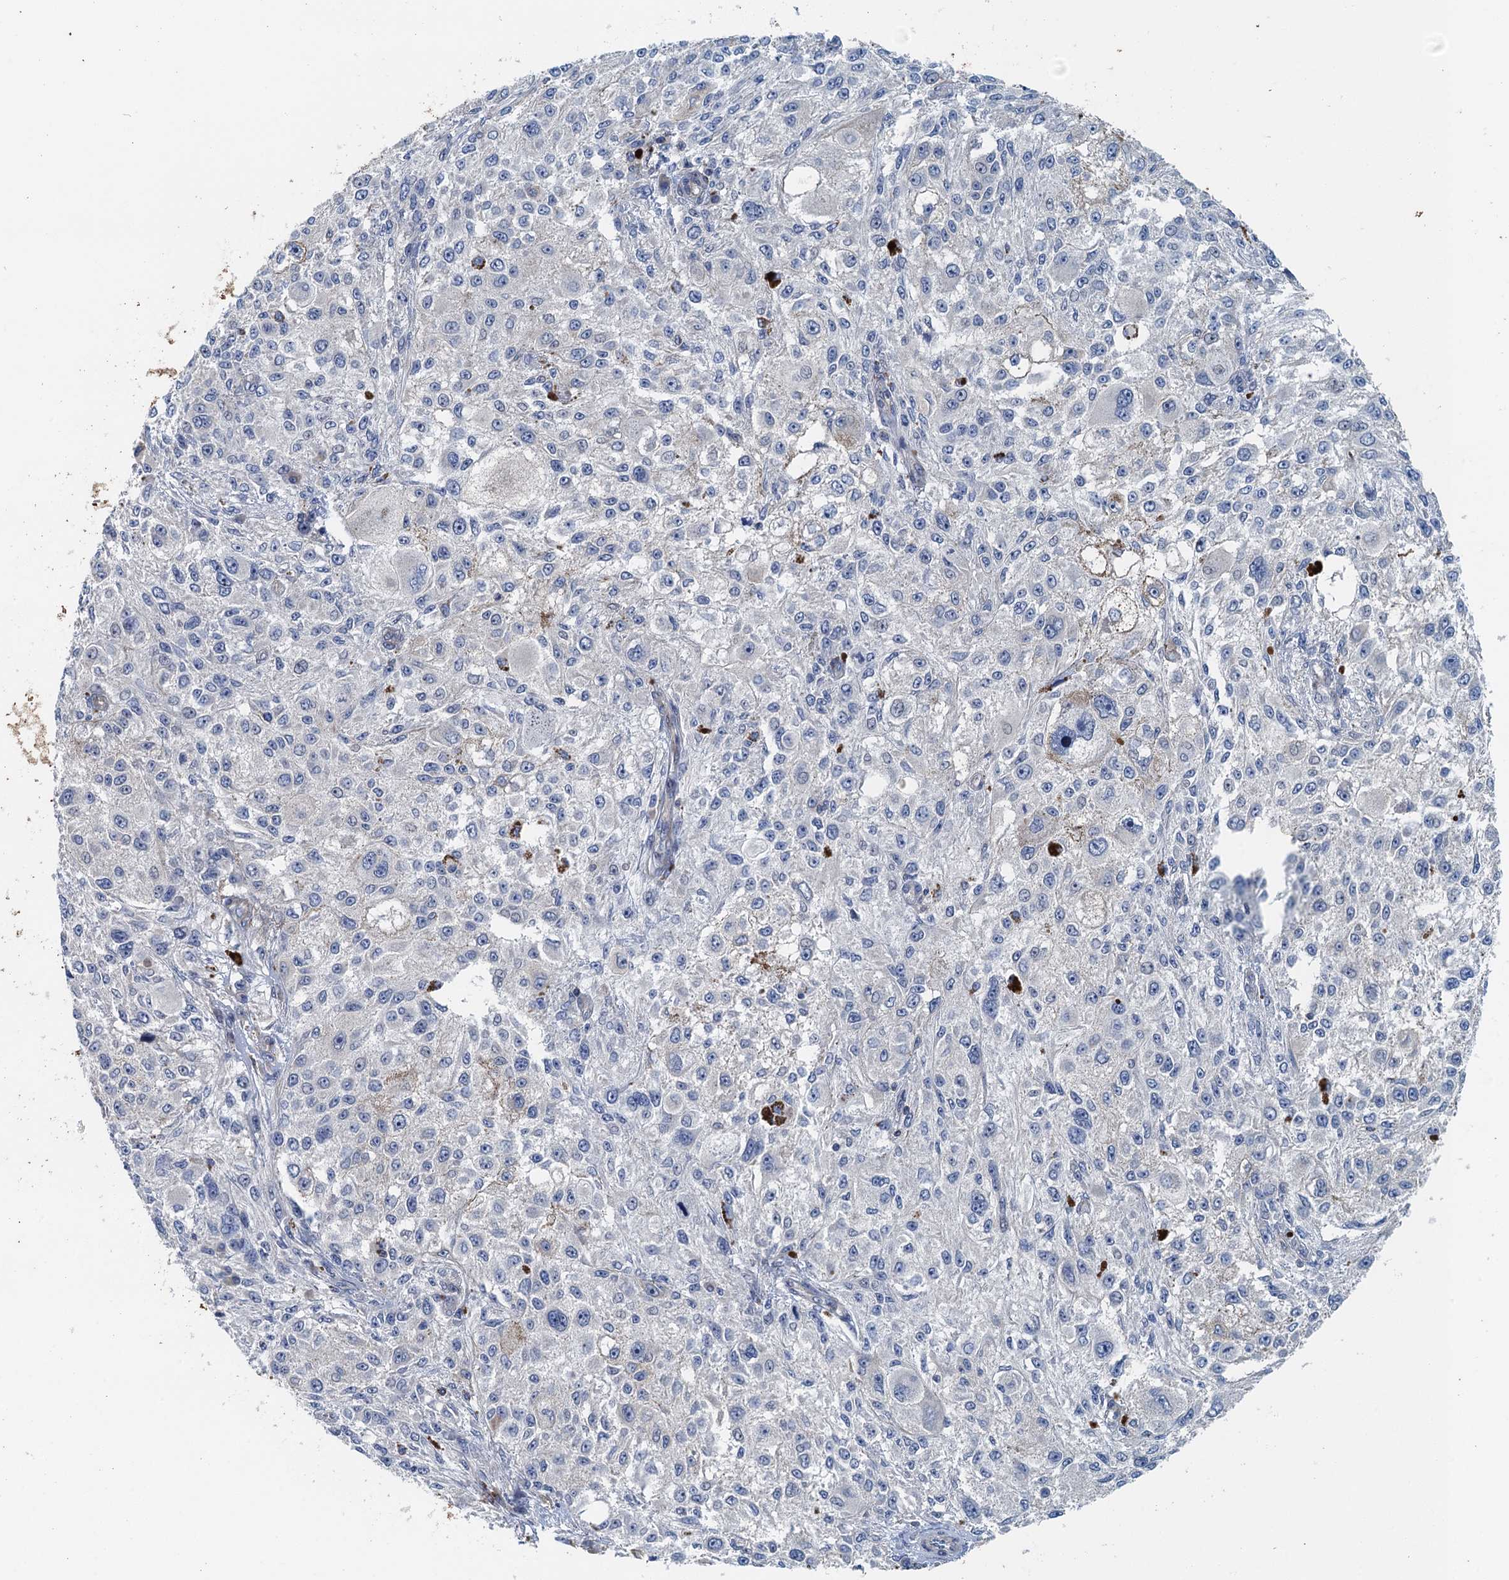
{"staining": {"intensity": "negative", "quantity": "none", "location": "none"}, "tissue": "melanoma", "cell_type": "Tumor cells", "image_type": "cancer", "snomed": [{"axis": "morphology", "description": "Necrosis, NOS"}, {"axis": "morphology", "description": "Malignant melanoma, NOS"}, {"axis": "topography", "description": "Skin"}], "caption": "High magnification brightfield microscopy of melanoma stained with DAB (brown) and counterstained with hematoxylin (blue): tumor cells show no significant expression. Brightfield microscopy of IHC stained with DAB (brown) and hematoxylin (blue), captured at high magnification.", "gene": "PPP1R14D", "patient": {"sex": "female", "age": 87}}